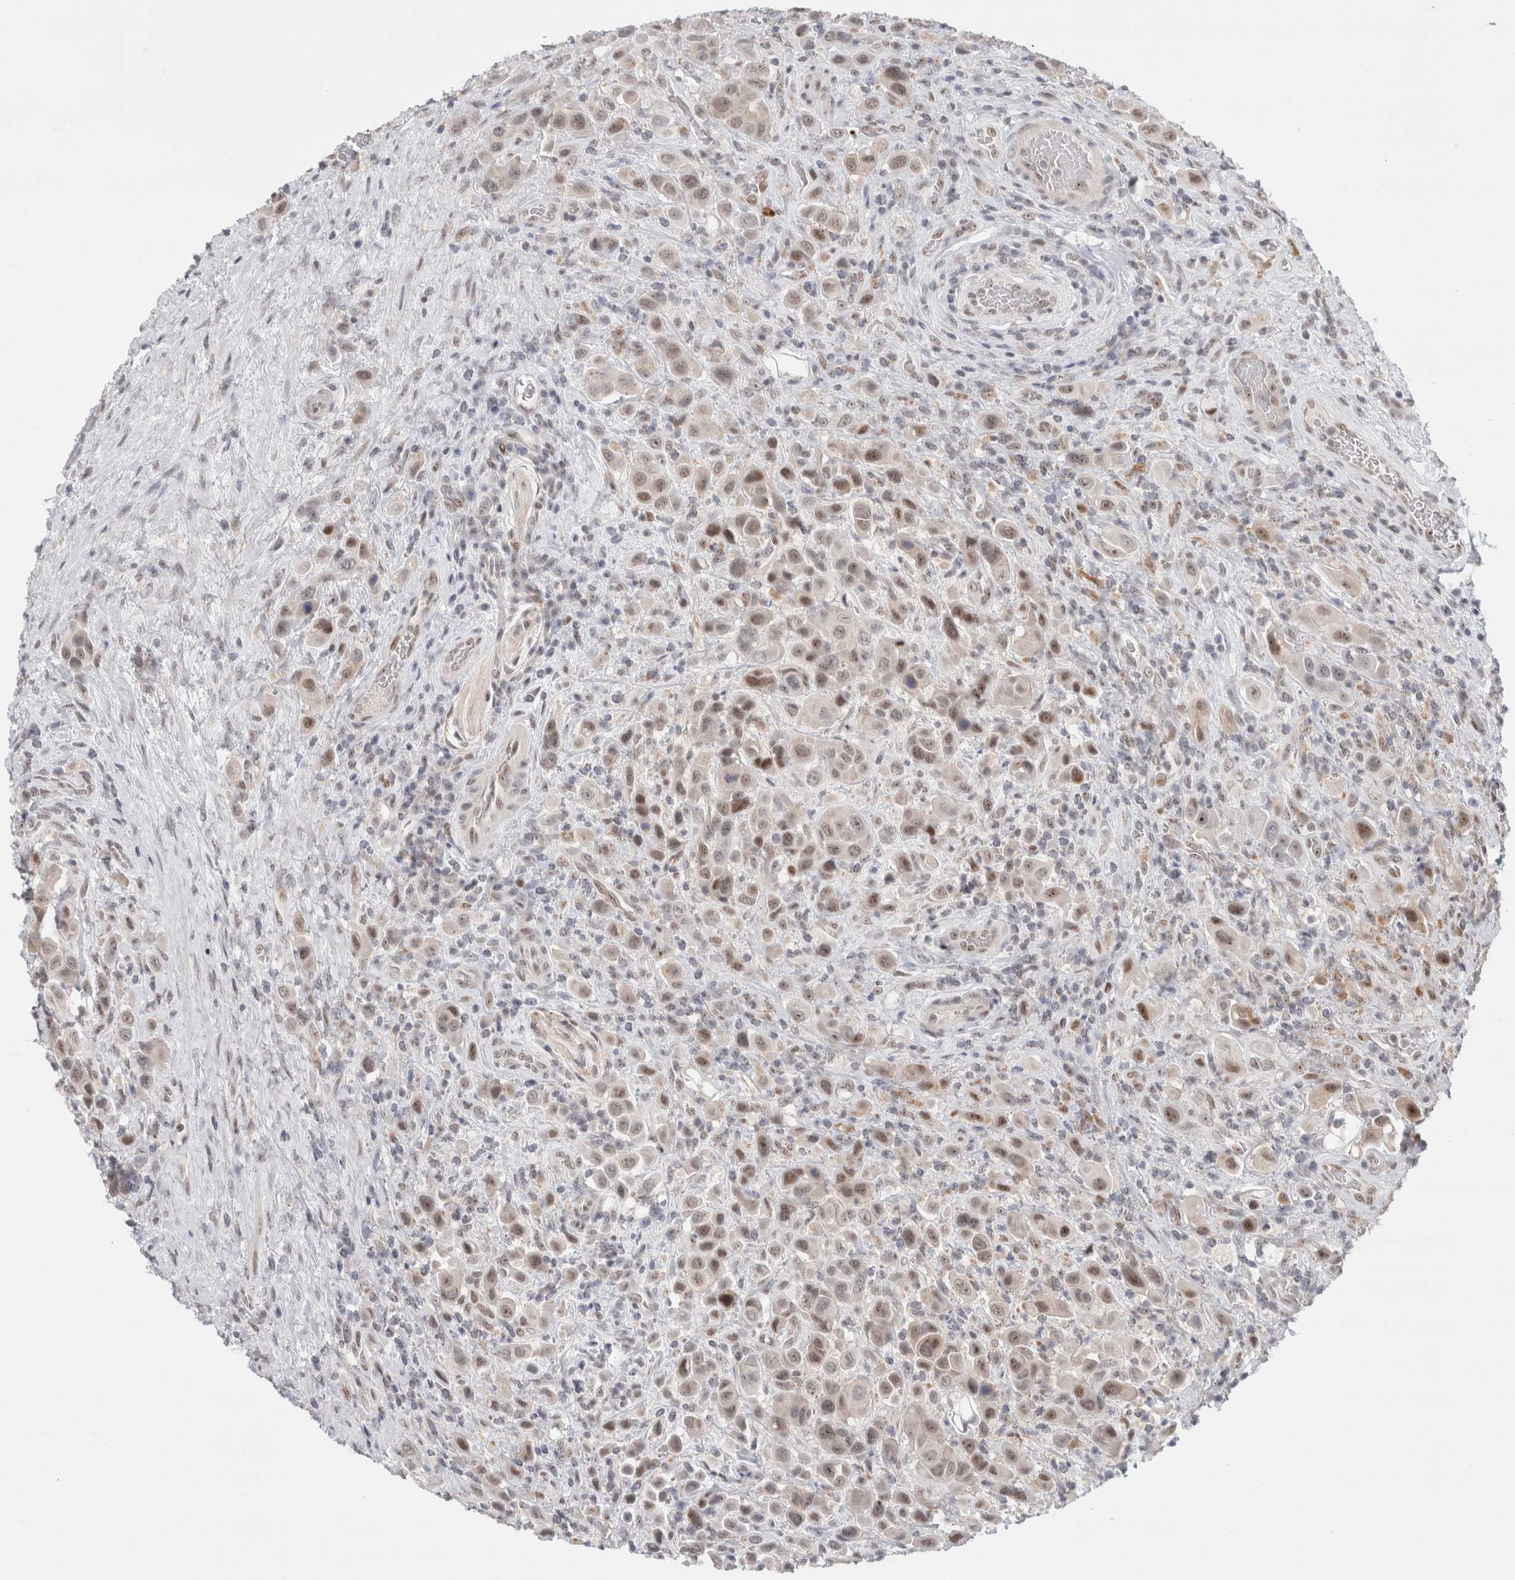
{"staining": {"intensity": "weak", "quantity": ">75%", "location": "nuclear"}, "tissue": "urothelial cancer", "cell_type": "Tumor cells", "image_type": "cancer", "snomed": [{"axis": "morphology", "description": "Urothelial carcinoma, High grade"}, {"axis": "topography", "description": "Urinary bladder"}], "caption": "The image reveals a brown stain indicating the presence of a protein in the nuclear of tumor cells in urothelial cancer.", "gene": "SENP6", "patient": {"sex": "male", "age": 50}}